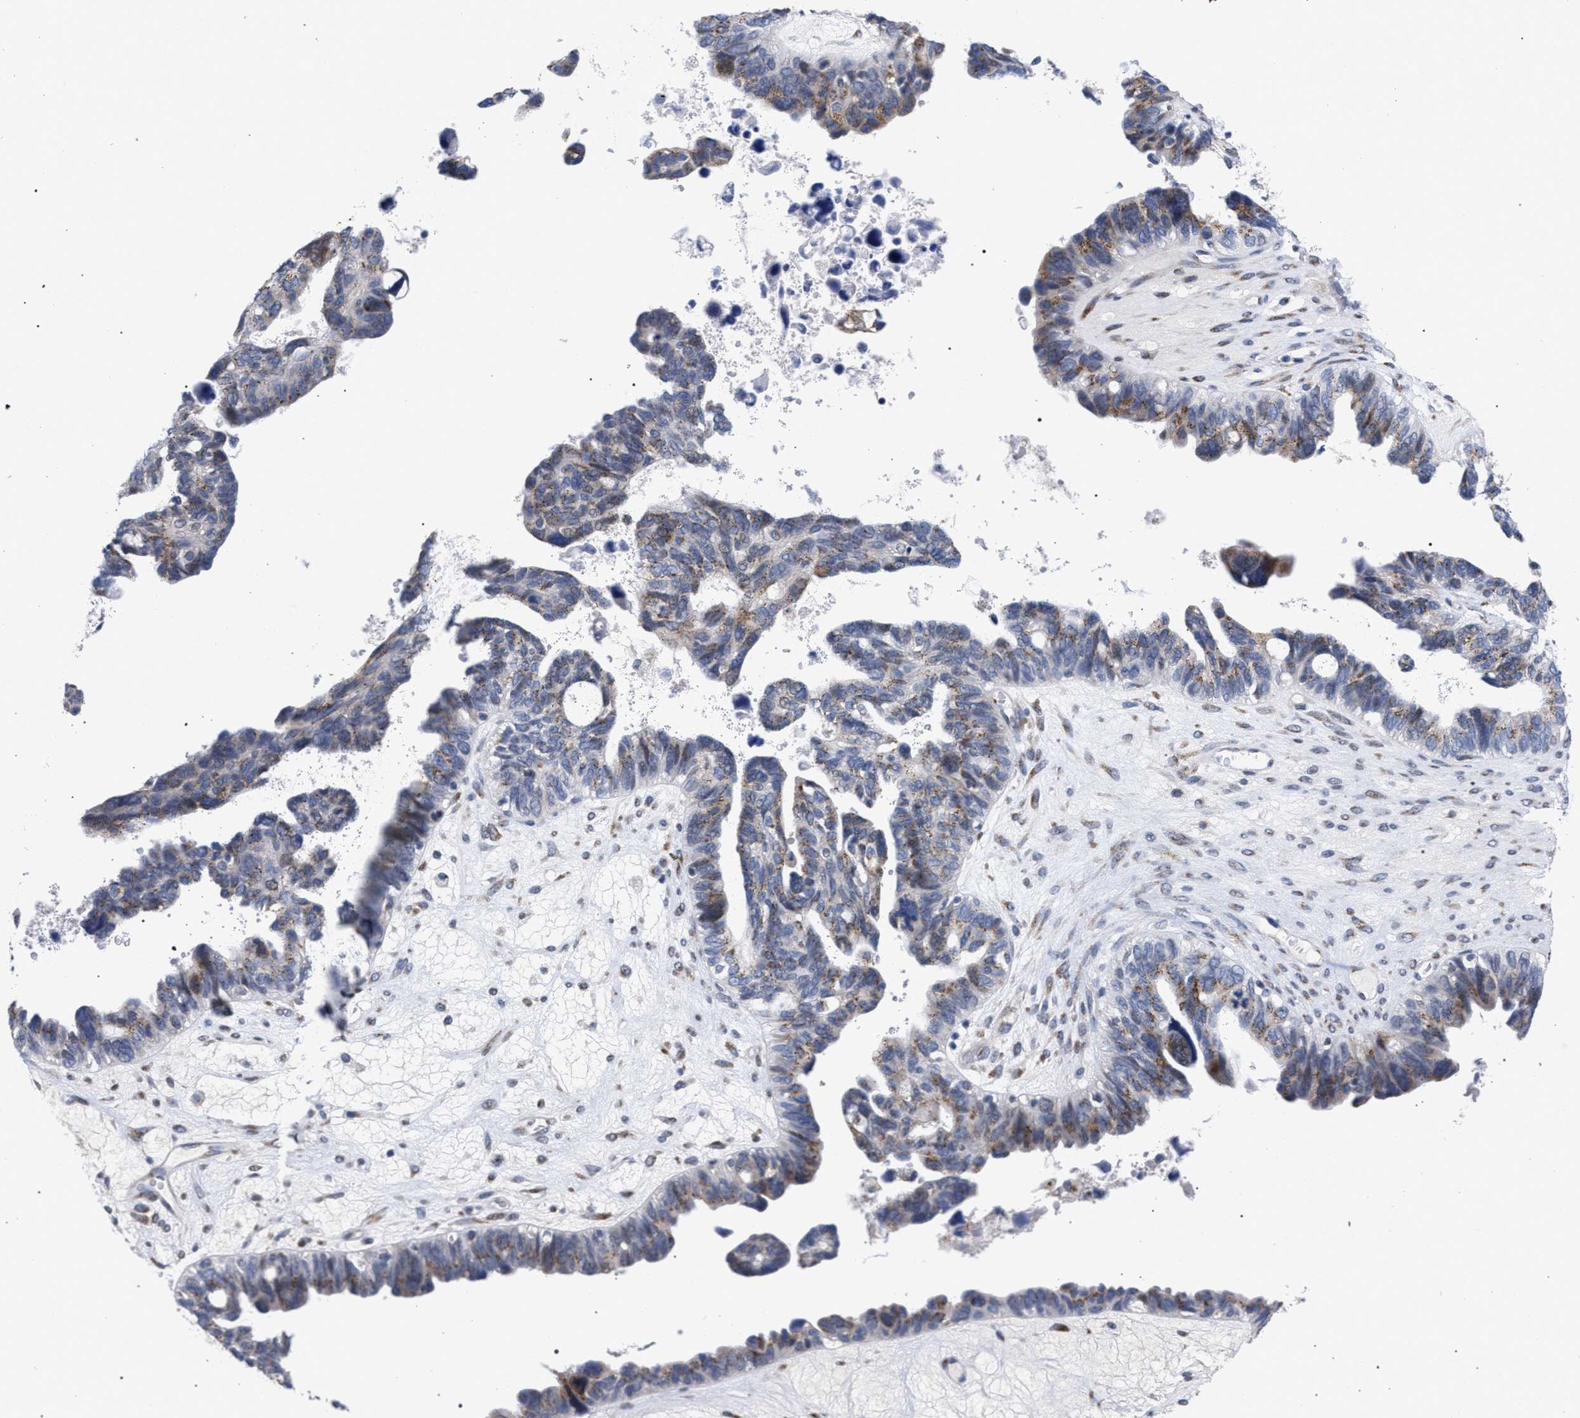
{"staining": {"intensity": "weak", "quantity": "25%-75%", "location": "cytoplasmic/membranous"}, "tissue": "ovarian cancer", "cell_type": "Tumor cells", "image_type": "cancer", "snomed": [{"axis": "morphology", "description": "Cystadenocarcinoma, serous, NOS"}, {"axis": "topography", "description": "Ovary"}], "caption": "IHC (DAB (3,3'-diaminobenzidine)) staining of ovarian cancer (serous cystadenocarcinoma) demonstrates weak cytoplasmic/membranous protein expression in approximately 25%-75% of tumor cells. Using DAB (3,3'-diaminobenzidine) (brown) and hematoxylin (blue) stains, captured at high magnification using brightfield microscopy.", "gene": "GOLGA2", "patient": {"sex": "female", "age": 79}}